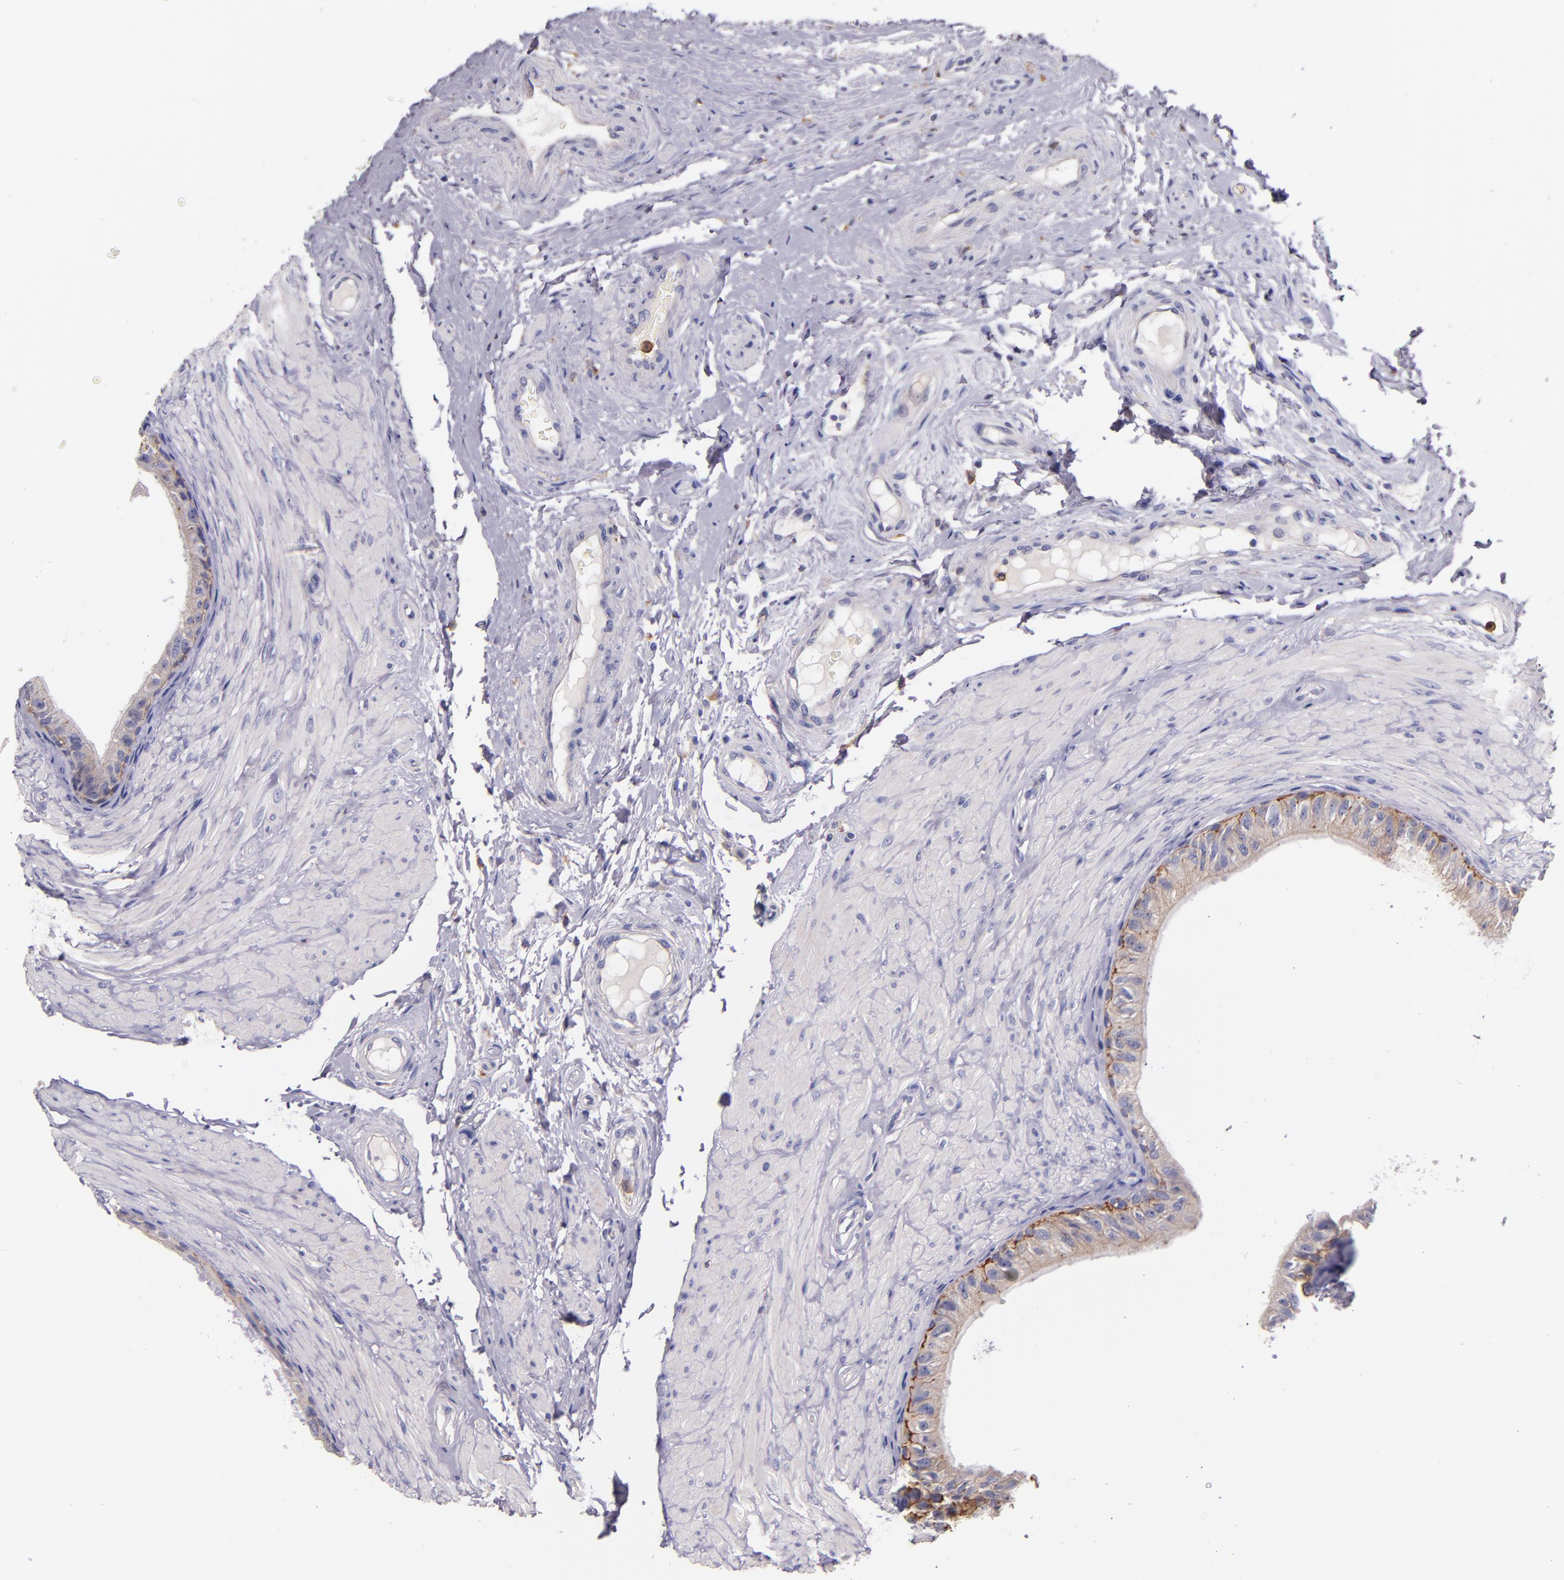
{"staining": {"intensity": "weak", "quantity": "25%-75%", "location": "cytoplasmic/membranous"}, "tissue": "epididymis", "cell_type": "Glandular cells", "image_type": "normal", "snomed": [{"axis": "morphology", "description": "Normal tissue, NOS"}, {"axis": "topography", "description": "Epididymis"}], "caption": "Immunohistochemical staining of benign epididymis shows 25%-75% levels of weak cytoplasmic/membranous protein staining in about 25%-75% of glandular cells. (brown staining indicates protein expression, while blue staining denotes nuclei).", "gene": "C5AR1", "patient": {"sex": "male", "age": 68}}